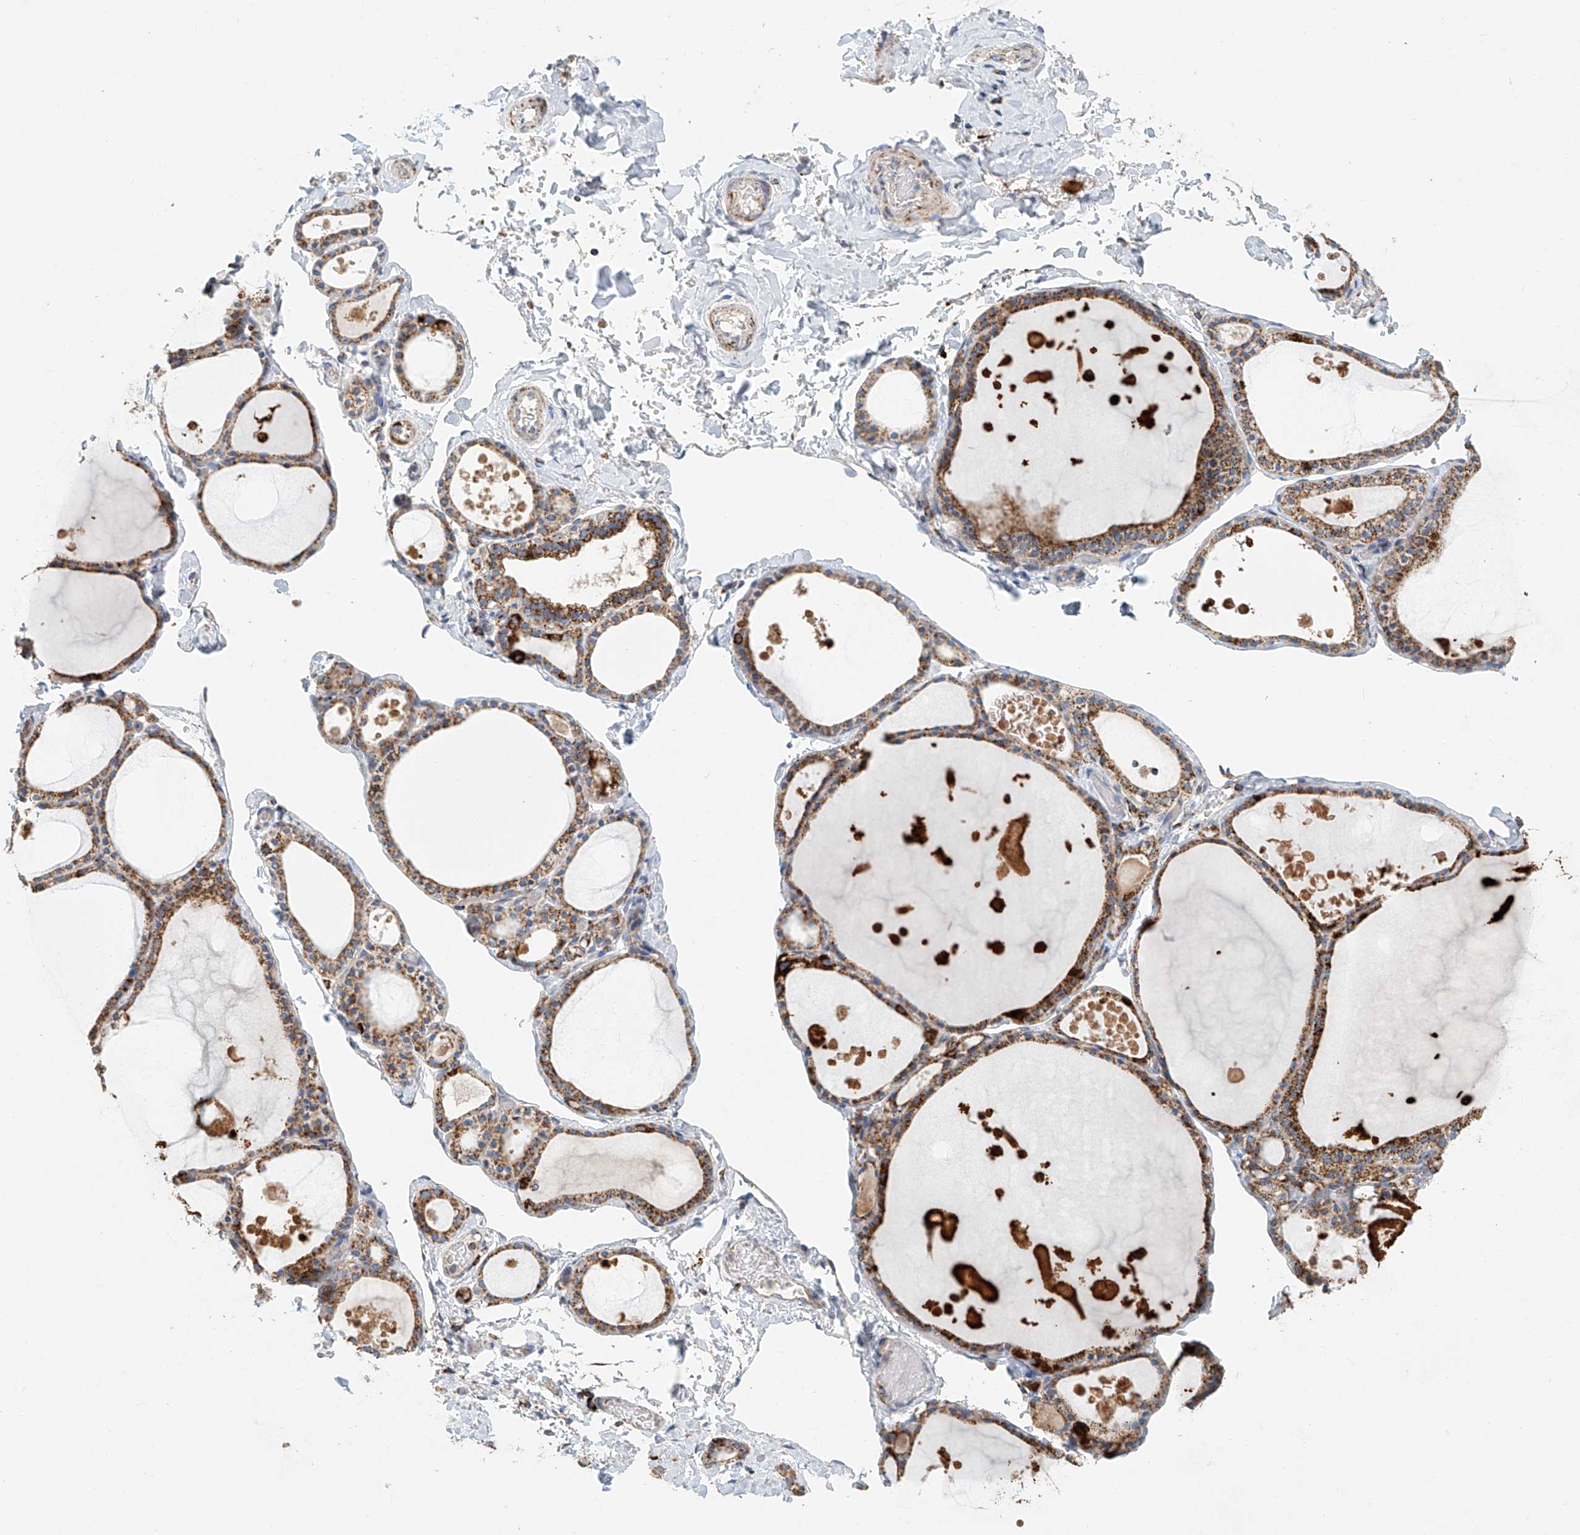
{"staining": {"intensity": "strong", "quantity": ">75%", "location": "cytoplasmic/membranous"}, "tissue": "thyroid gland", "cell_type": "Glandular cells", "image_type": "normal", "snomed": [{"axis": "morphology", "description": "Normal tissue, NOS"}, {"axis": "topography", "description": "Thyroid gland"}], "caption": "Benign thyroid gland reveals strong cytoplasmic/membranous staining in approximately >75% of glandular cells.", "gene": "MCL1", "patient": {"sex": "male", "age": 56}}